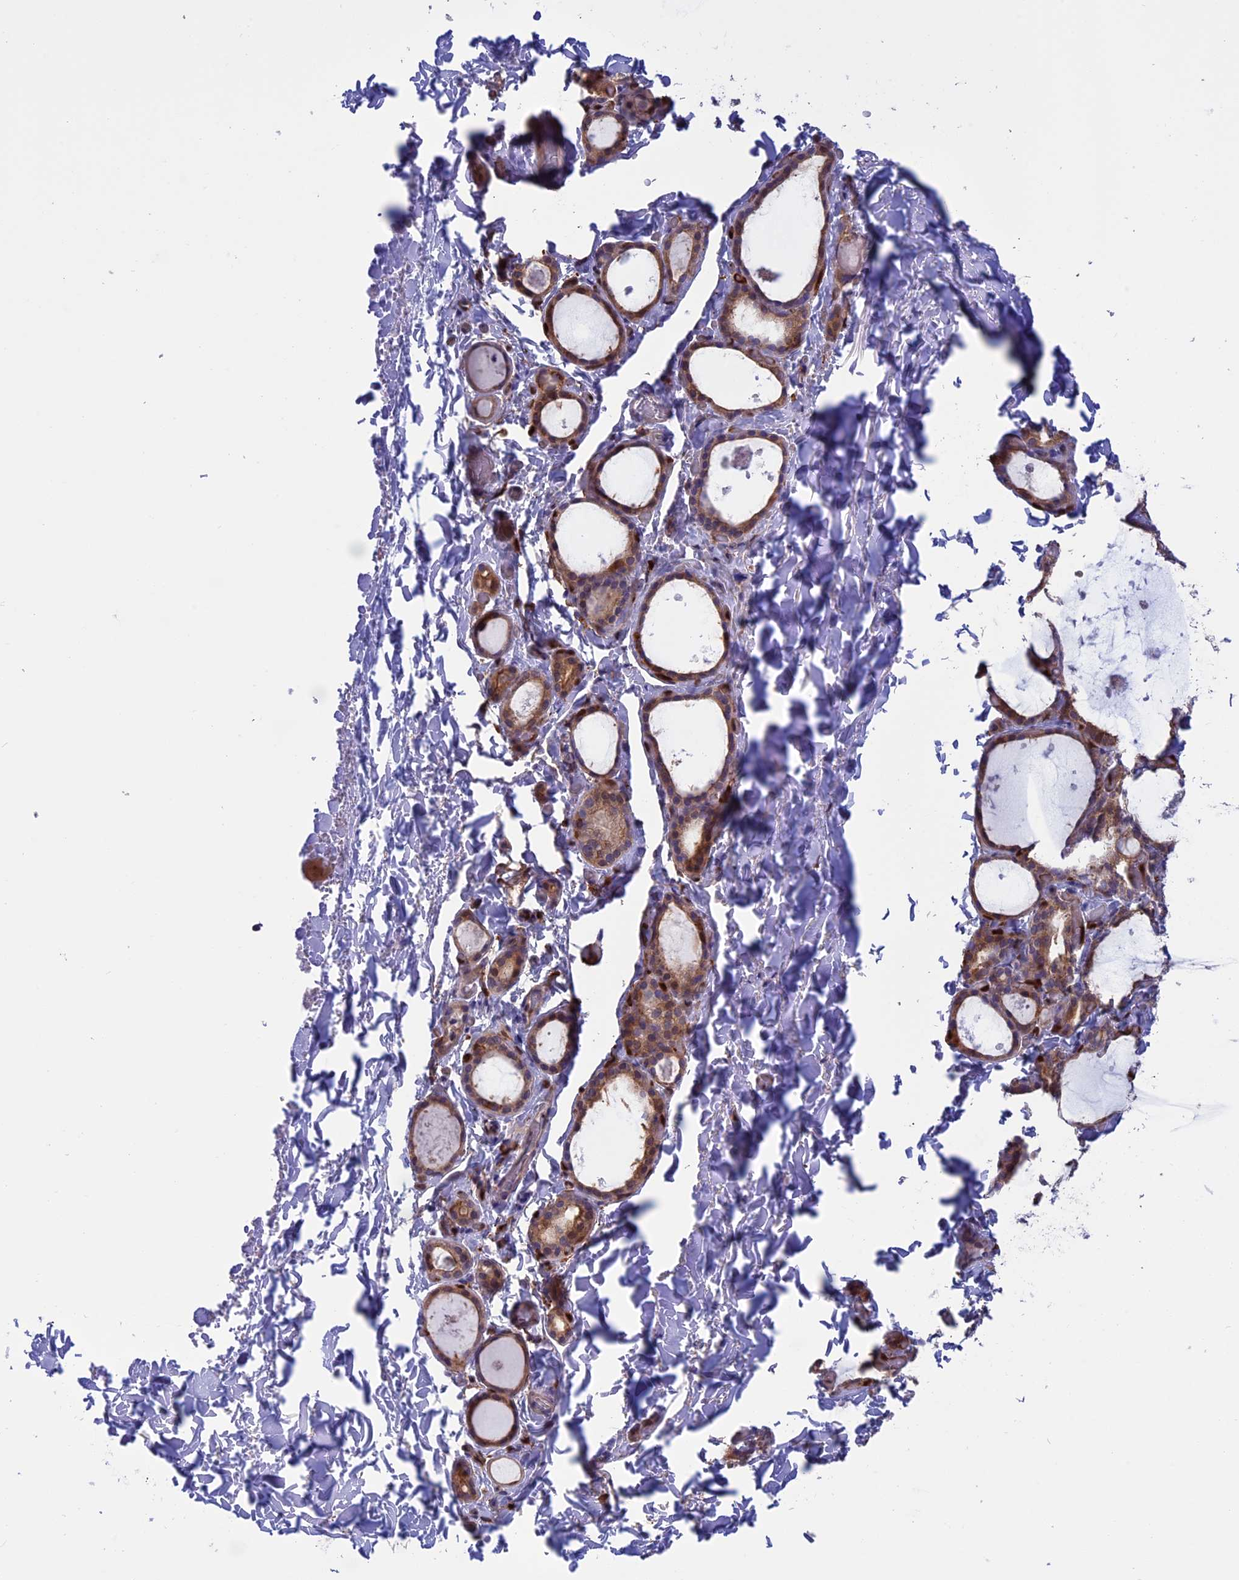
{"staining": {"intensity": "moderate", "quantity": ">75%", "location": "cytoplasmic/membranous,nuclear"}, "tissue": "thyroid gland", "cell_type": "Glandular cells", "image_type": "normal", "snomed": [{"axis": "morphology", "description": "Normal tissue, NOS"}, {"axis": "topography", "description": "Thyroid gland"}], "caption": "Protein expression analysis of benign human thyroid gland reveals moderate cytoplasmic/membranous,nuclear staining in approximately >75% of glandular cells. (DAB = brown stain, brightfield microscopy at high magnification).", "gene": "ARHGAP18", "patient": {"sex": "female", "age": 44}}